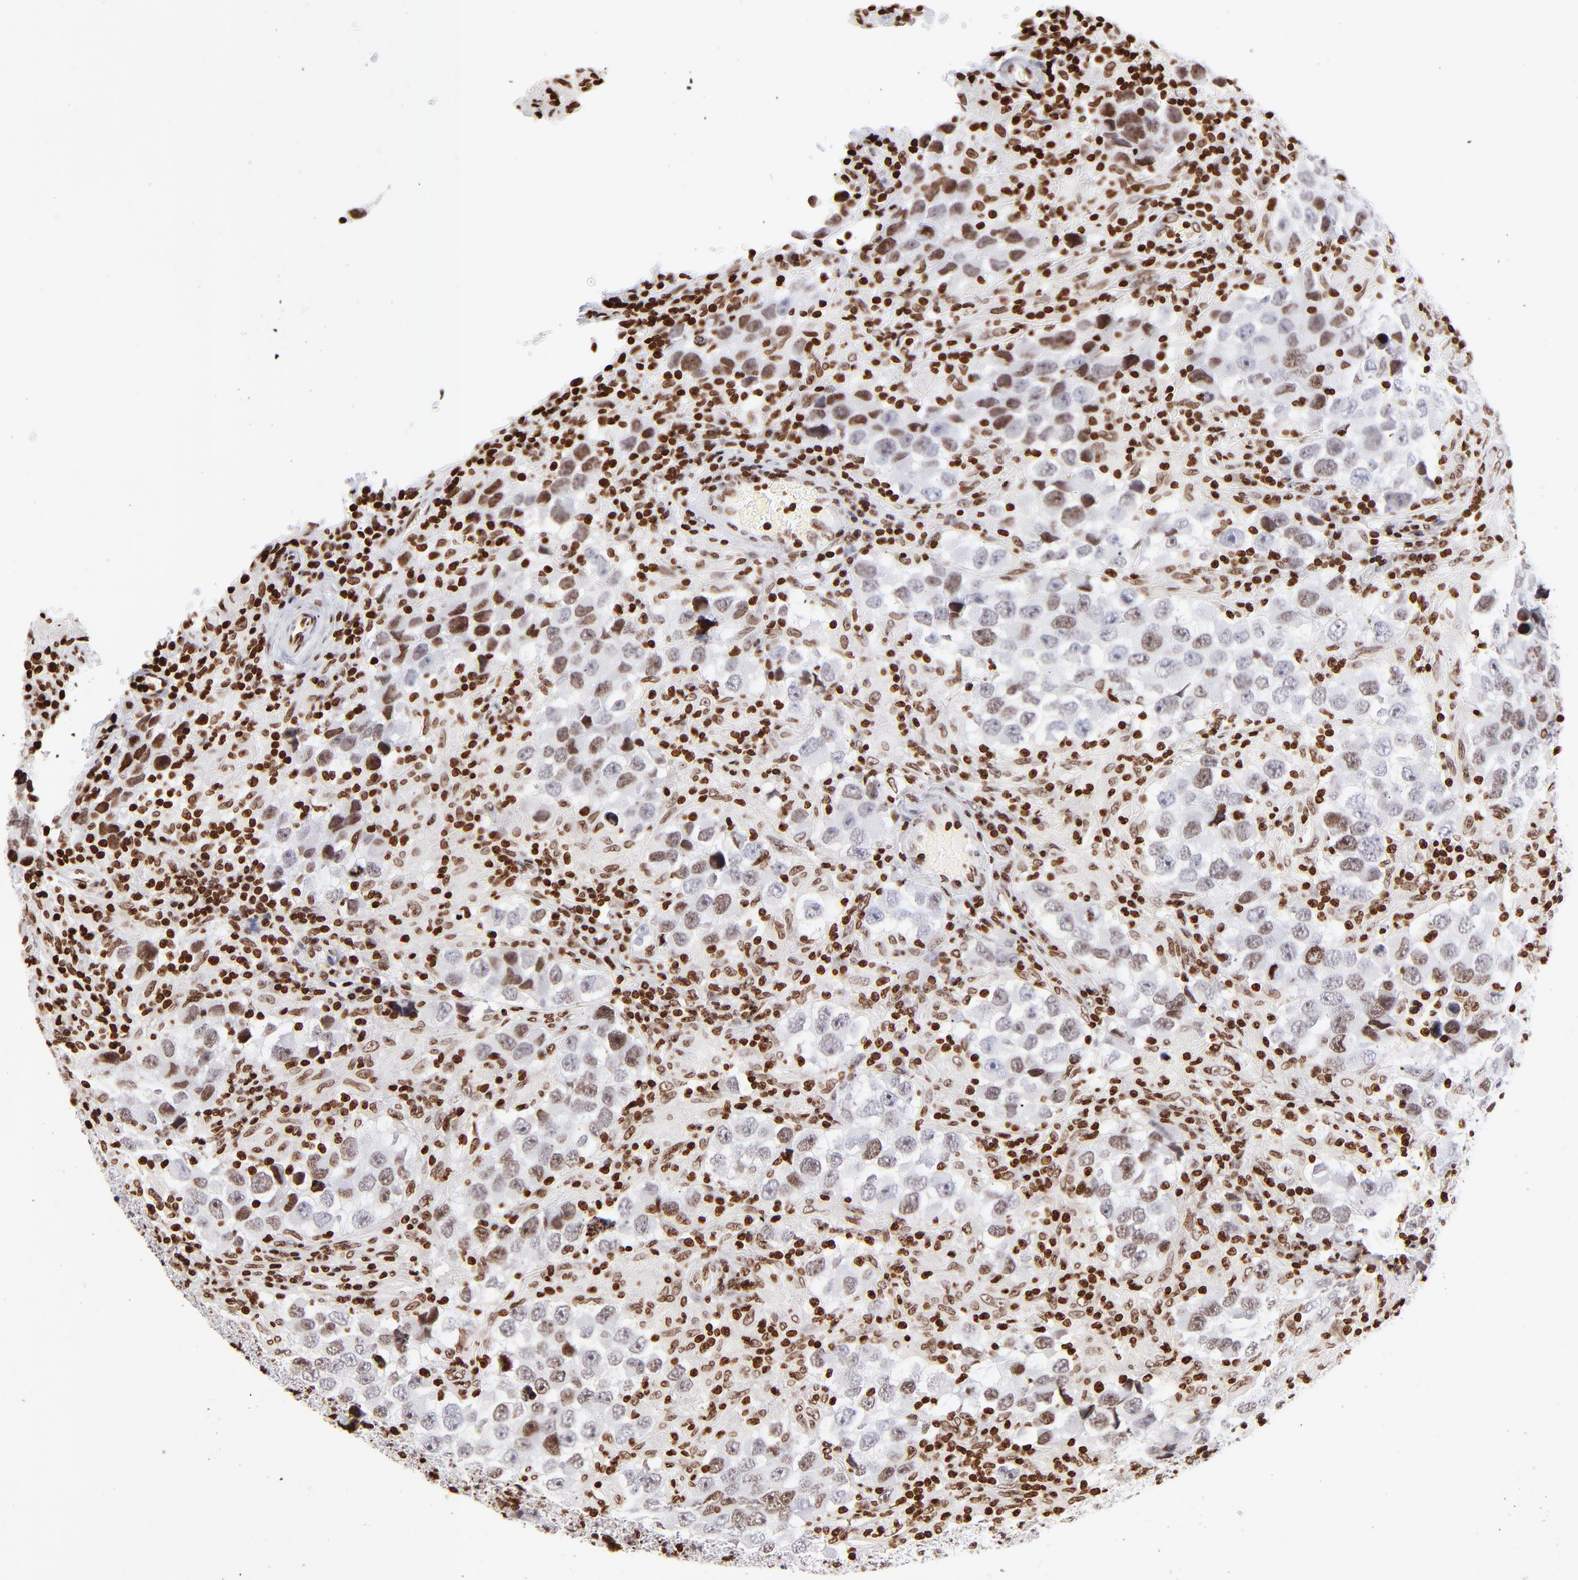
{"staining": {"intensity": "moderate", "quantity": ">75%", "location": "nuclear"}, "tissue": "testis cancer", "cell_type": "Tumor cells", "image_type": "cancer", "snomed": [{"axis": "morphology", "description": "Carcinoma, Embryonal, NOS"}, {"axis": "topography", "description": "Testis"}], "caption": "Moderate nuclear positivity for a protein is appreciated in approximately >75% of tumor cells of testis cancer (embryonal carcinoma) using immunohistochemistry.", "gene": "RTL4", "patient": {"sex": "male", "age": 21}}